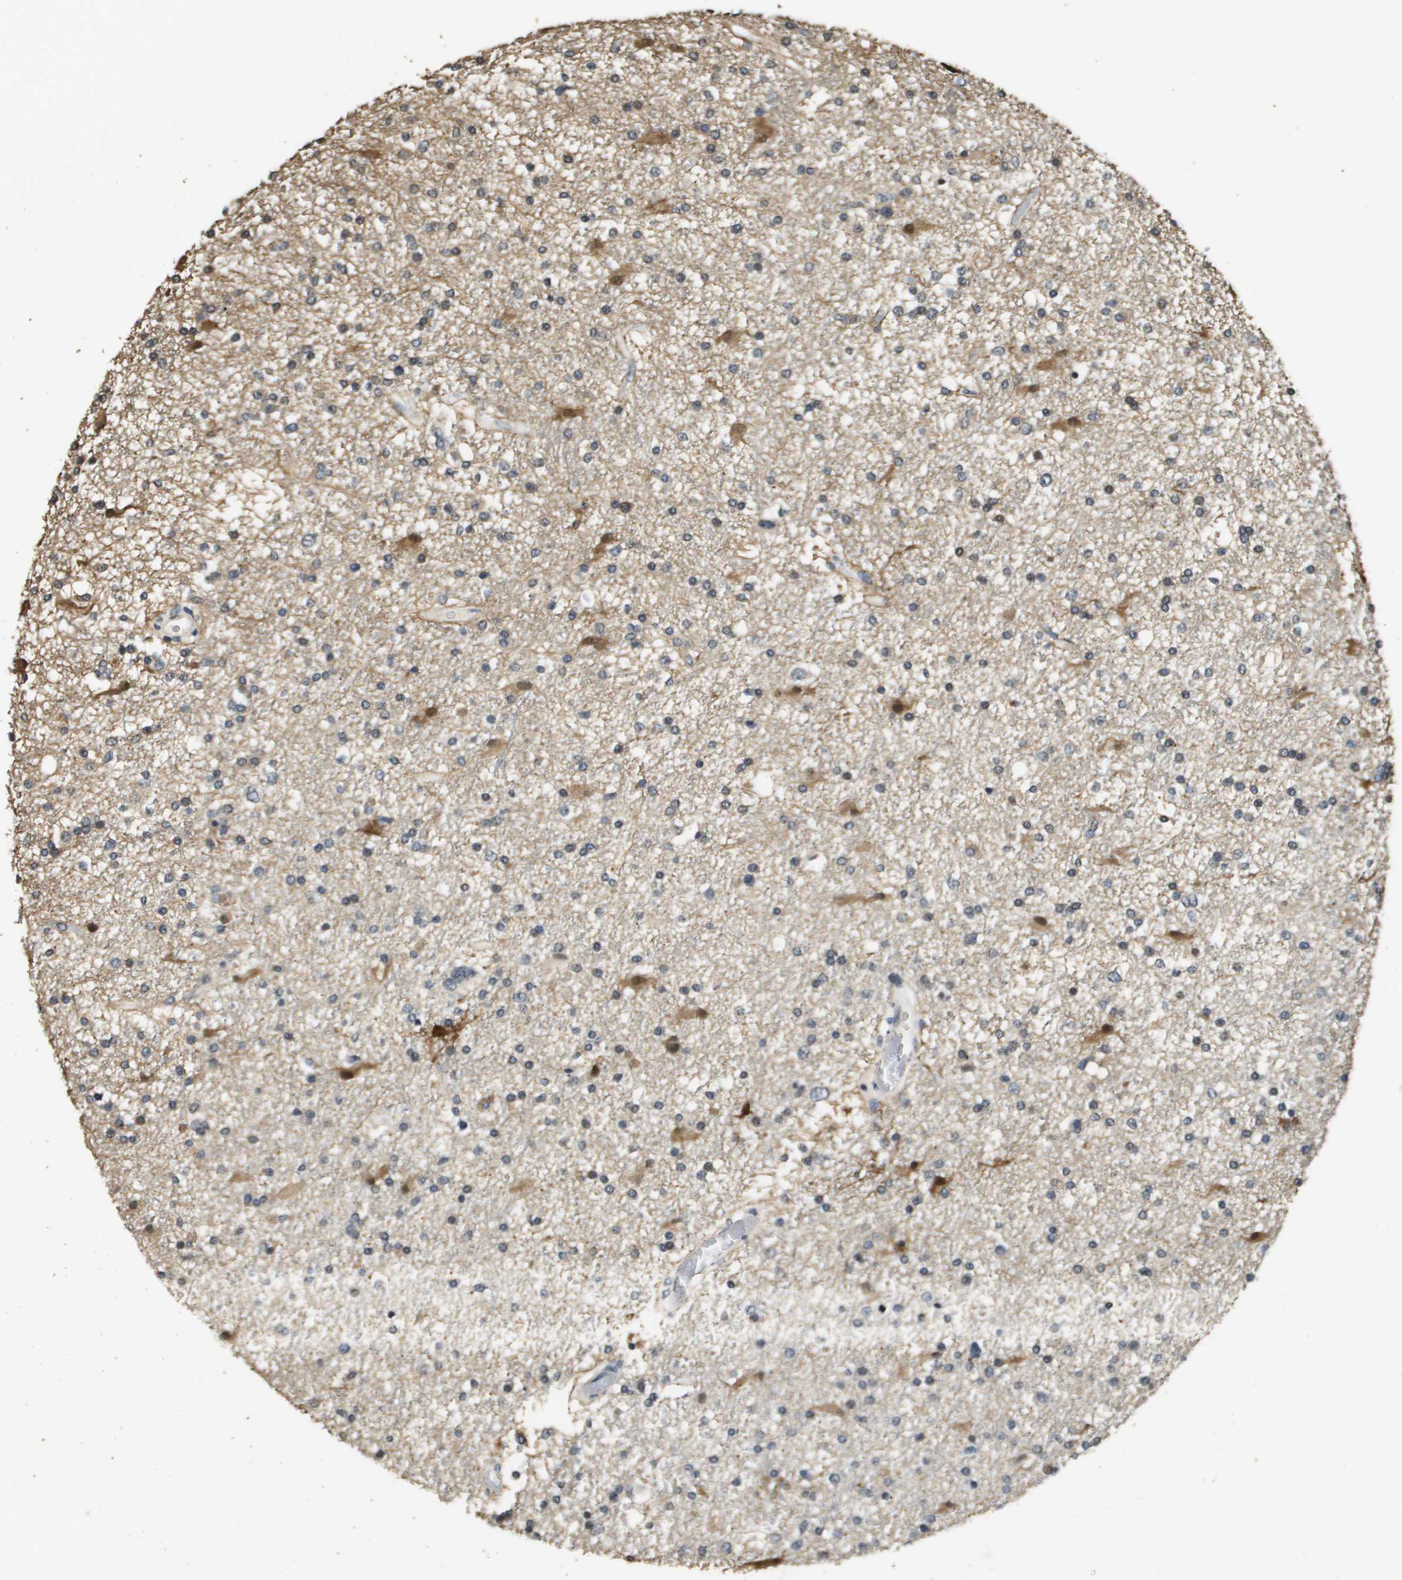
{"staining": {"intensity": "moderate", "quantity": "<25%", "location": "cytoplasmic/membranous,nuclear"}, "tissue": "glioma", "cell_type": "Tumor cells", "image_type": "cancer", "snomed": [{"axis": "morphology", "description": "Glioma, malignant, High grade"}, {"axis": "topography", "description": "Brain"}], "caption": "Immunohistochemistry (IHC) of glioma reveals low levels of moderate cytoplasmic/membranous and nuclear positivity in approximately <25% of tumor cells.", "gene": "MT3", "patient": {"sex": "male", "age": 33}}